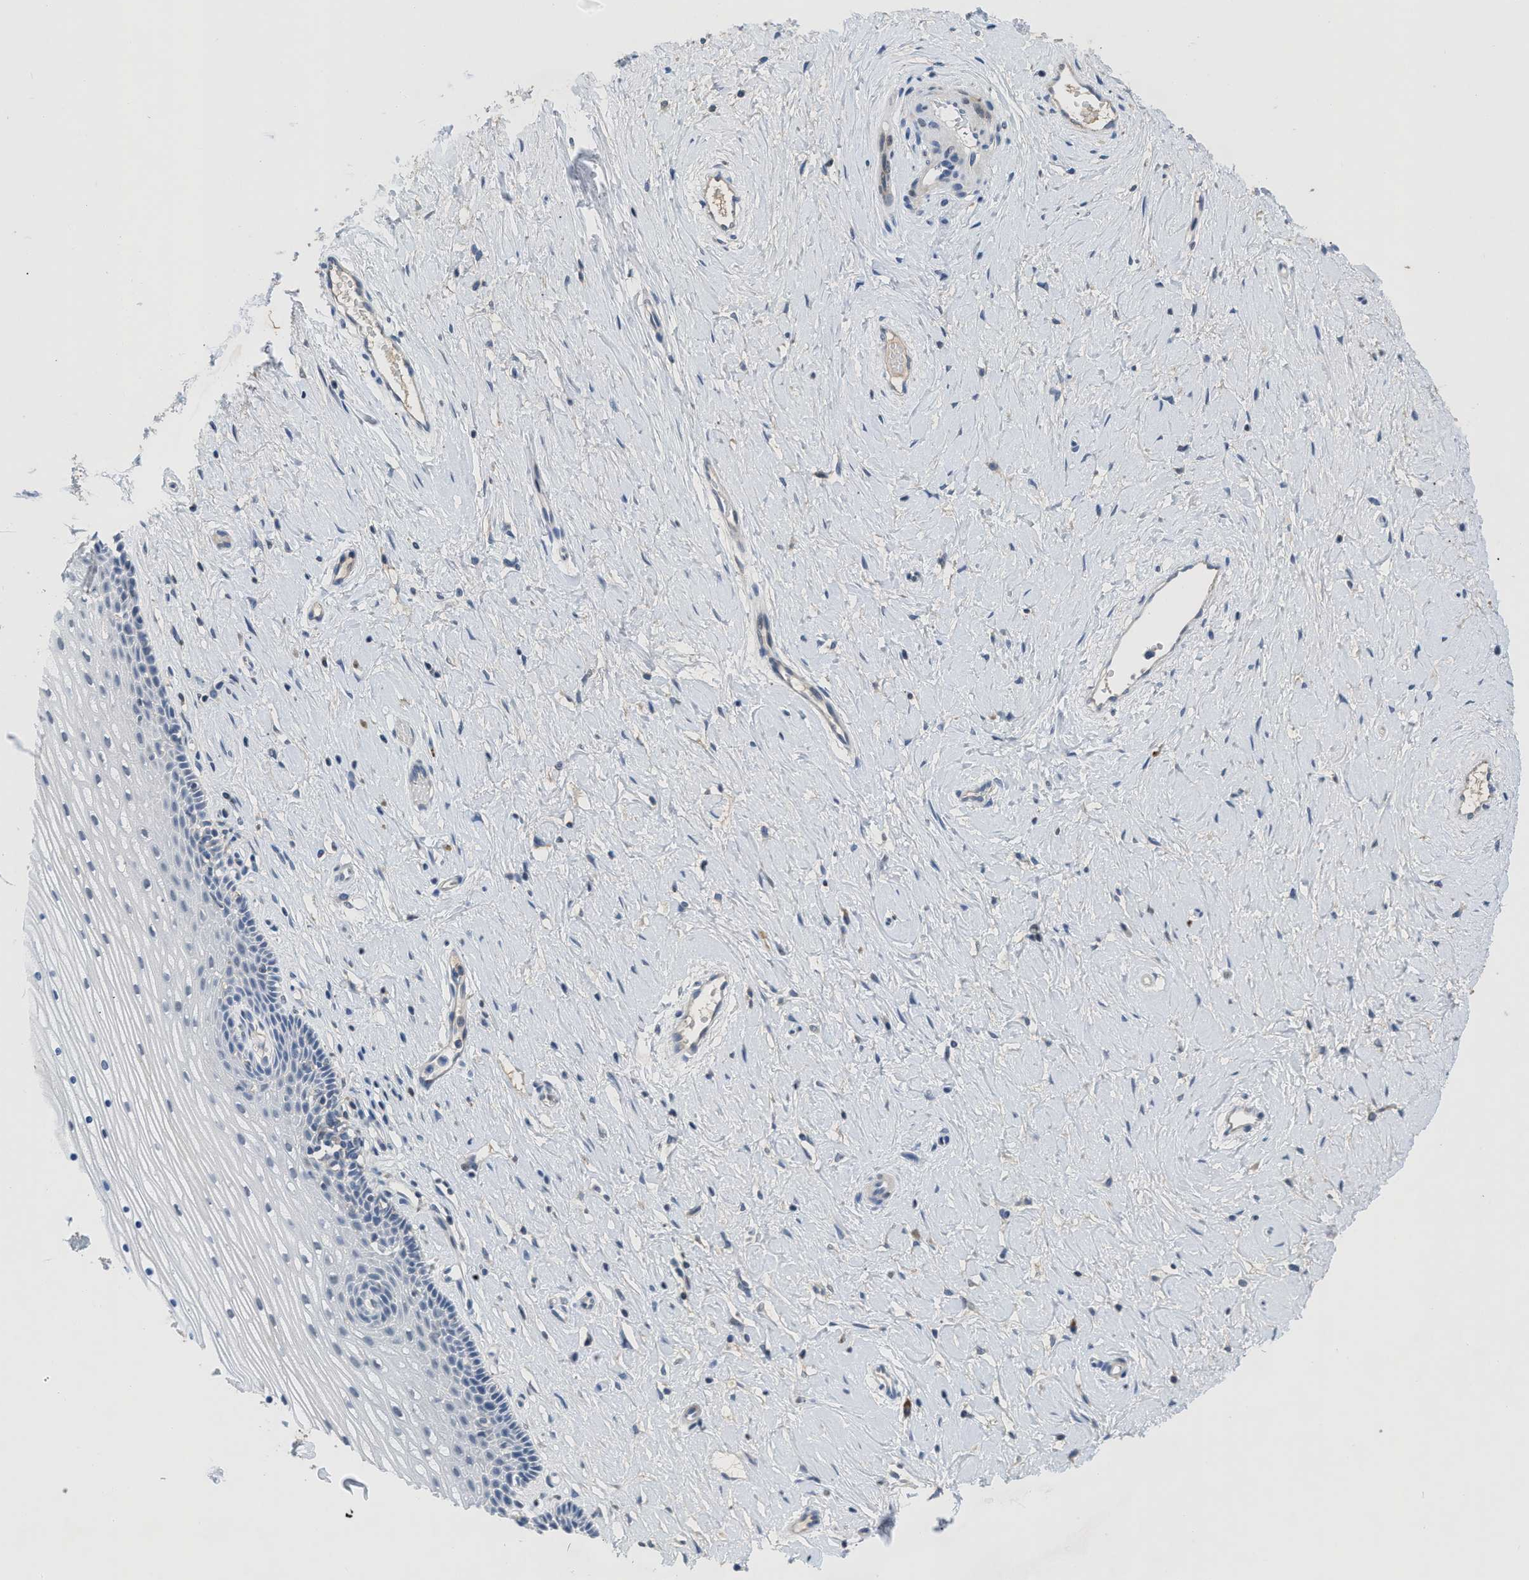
{"staining": {"intensity": "strong", "quantity": ">75%", "location": "cytoplasmic/membranous"}, "tissue": "cervix", "cell_type": "Glandular cells", "image_type": "normal", "snomed": [{"axis": "morphology", "description": "Normal tissue, NOS"}, {"axis": "topography", "description": "Cervix"}], "caption": "This image exhibits IHC staining of normal human cervix, with high strong cytoplasmic/membranous positivity in approximately >75% of glandular cells.", "gene": "OR9K2", "patient": {"sex": "female", "age": 39}}